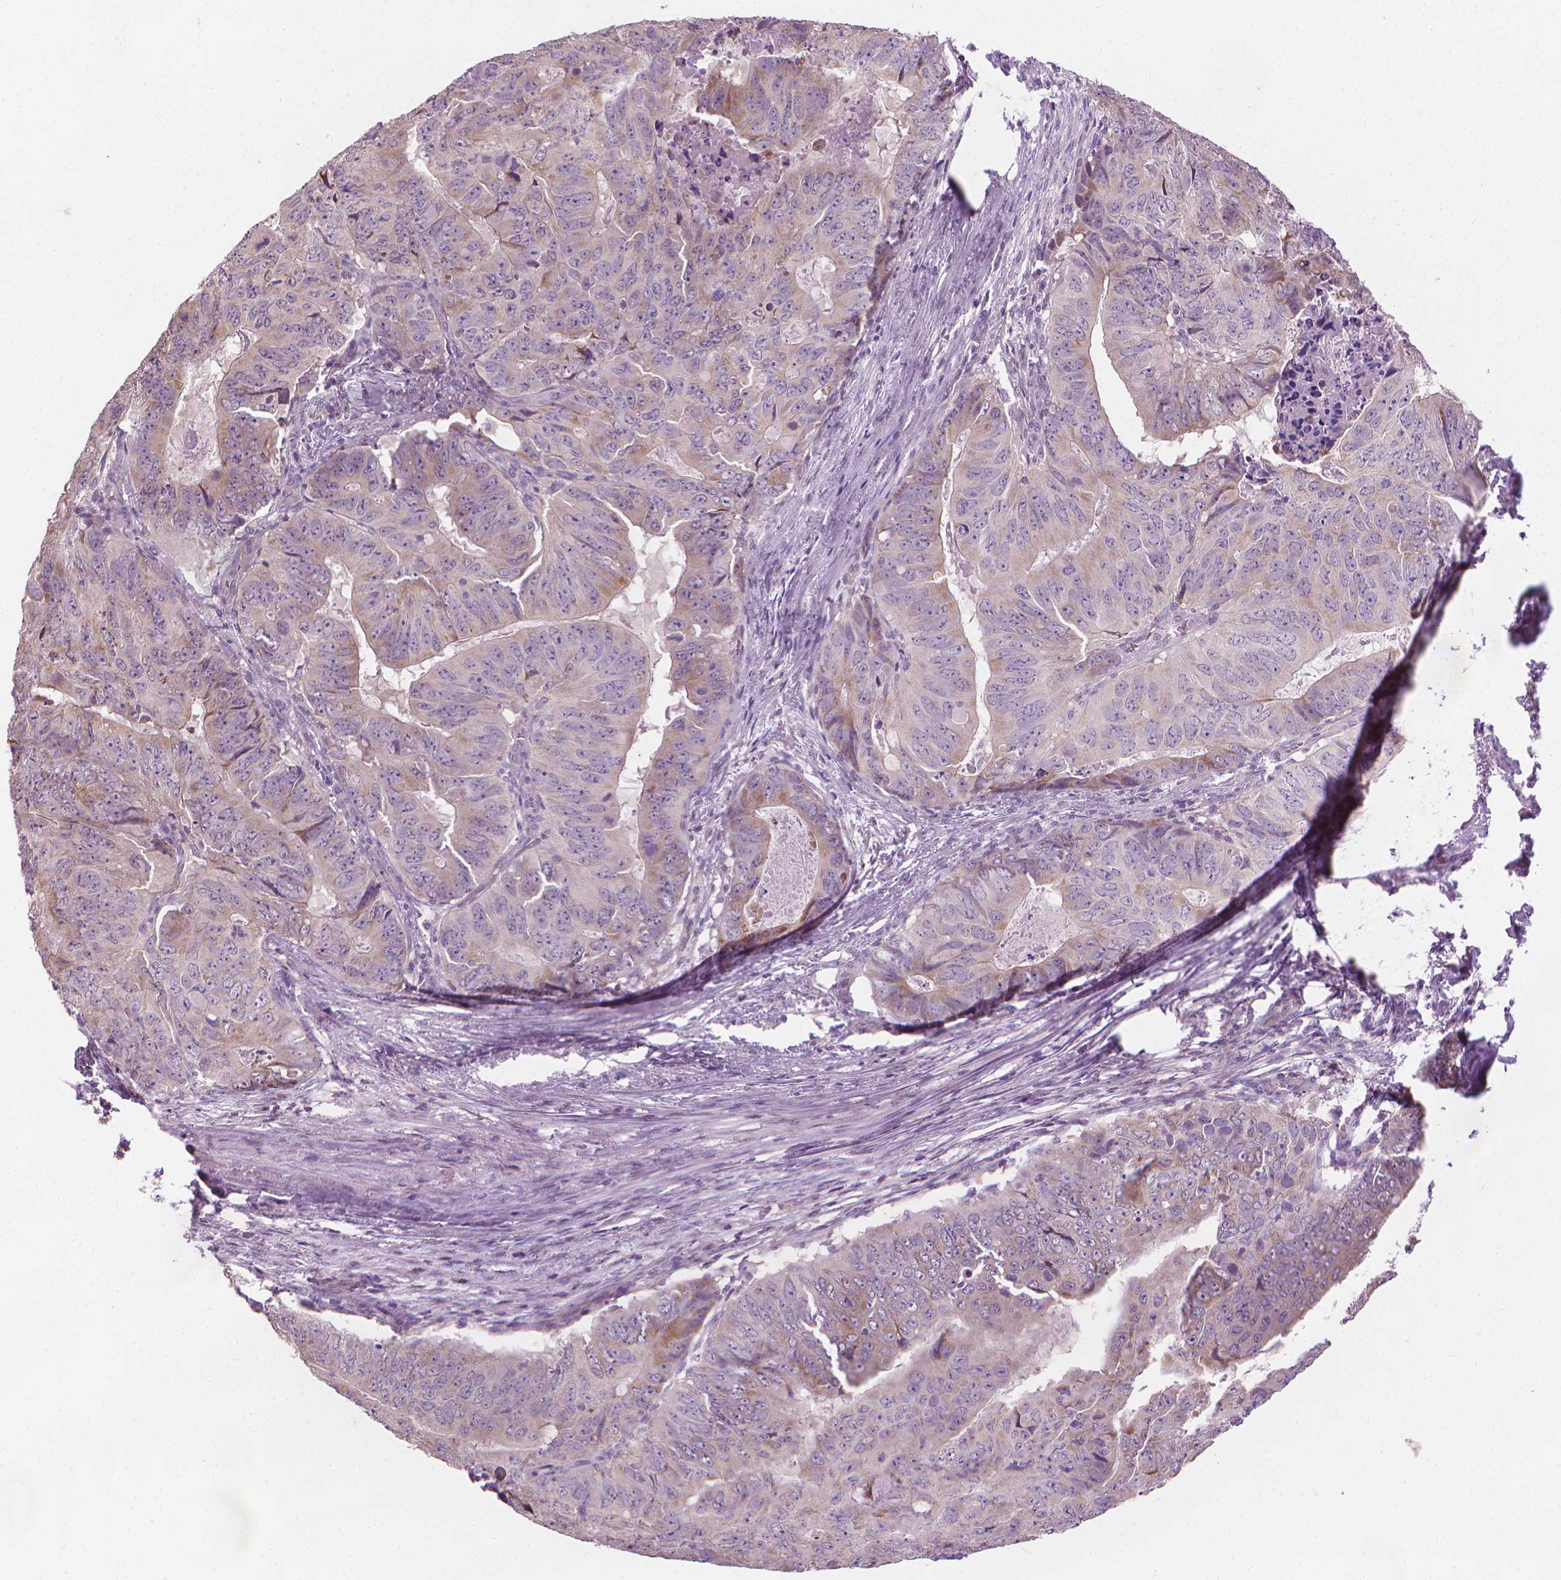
{"staining": {"intensity": "weak", "quantity": "<25%", "location": "cytoplasmic/membranous"}, "tissue": "colorectal cancer", "cell_type": "Tumor cells", "image_type": "cancer", "snomed": [{"axis": "morphology", "description": "Adenocarcinoma, NOS"}, {"axis": "topography", "description": "Colon"}], "caption": "This is an immunohistochemistry image of colorectal adenocarcinoma. There is no staining in tumor cells.", "gene": "CFAP126", "patient": {"sex": "male", "age": 79}}